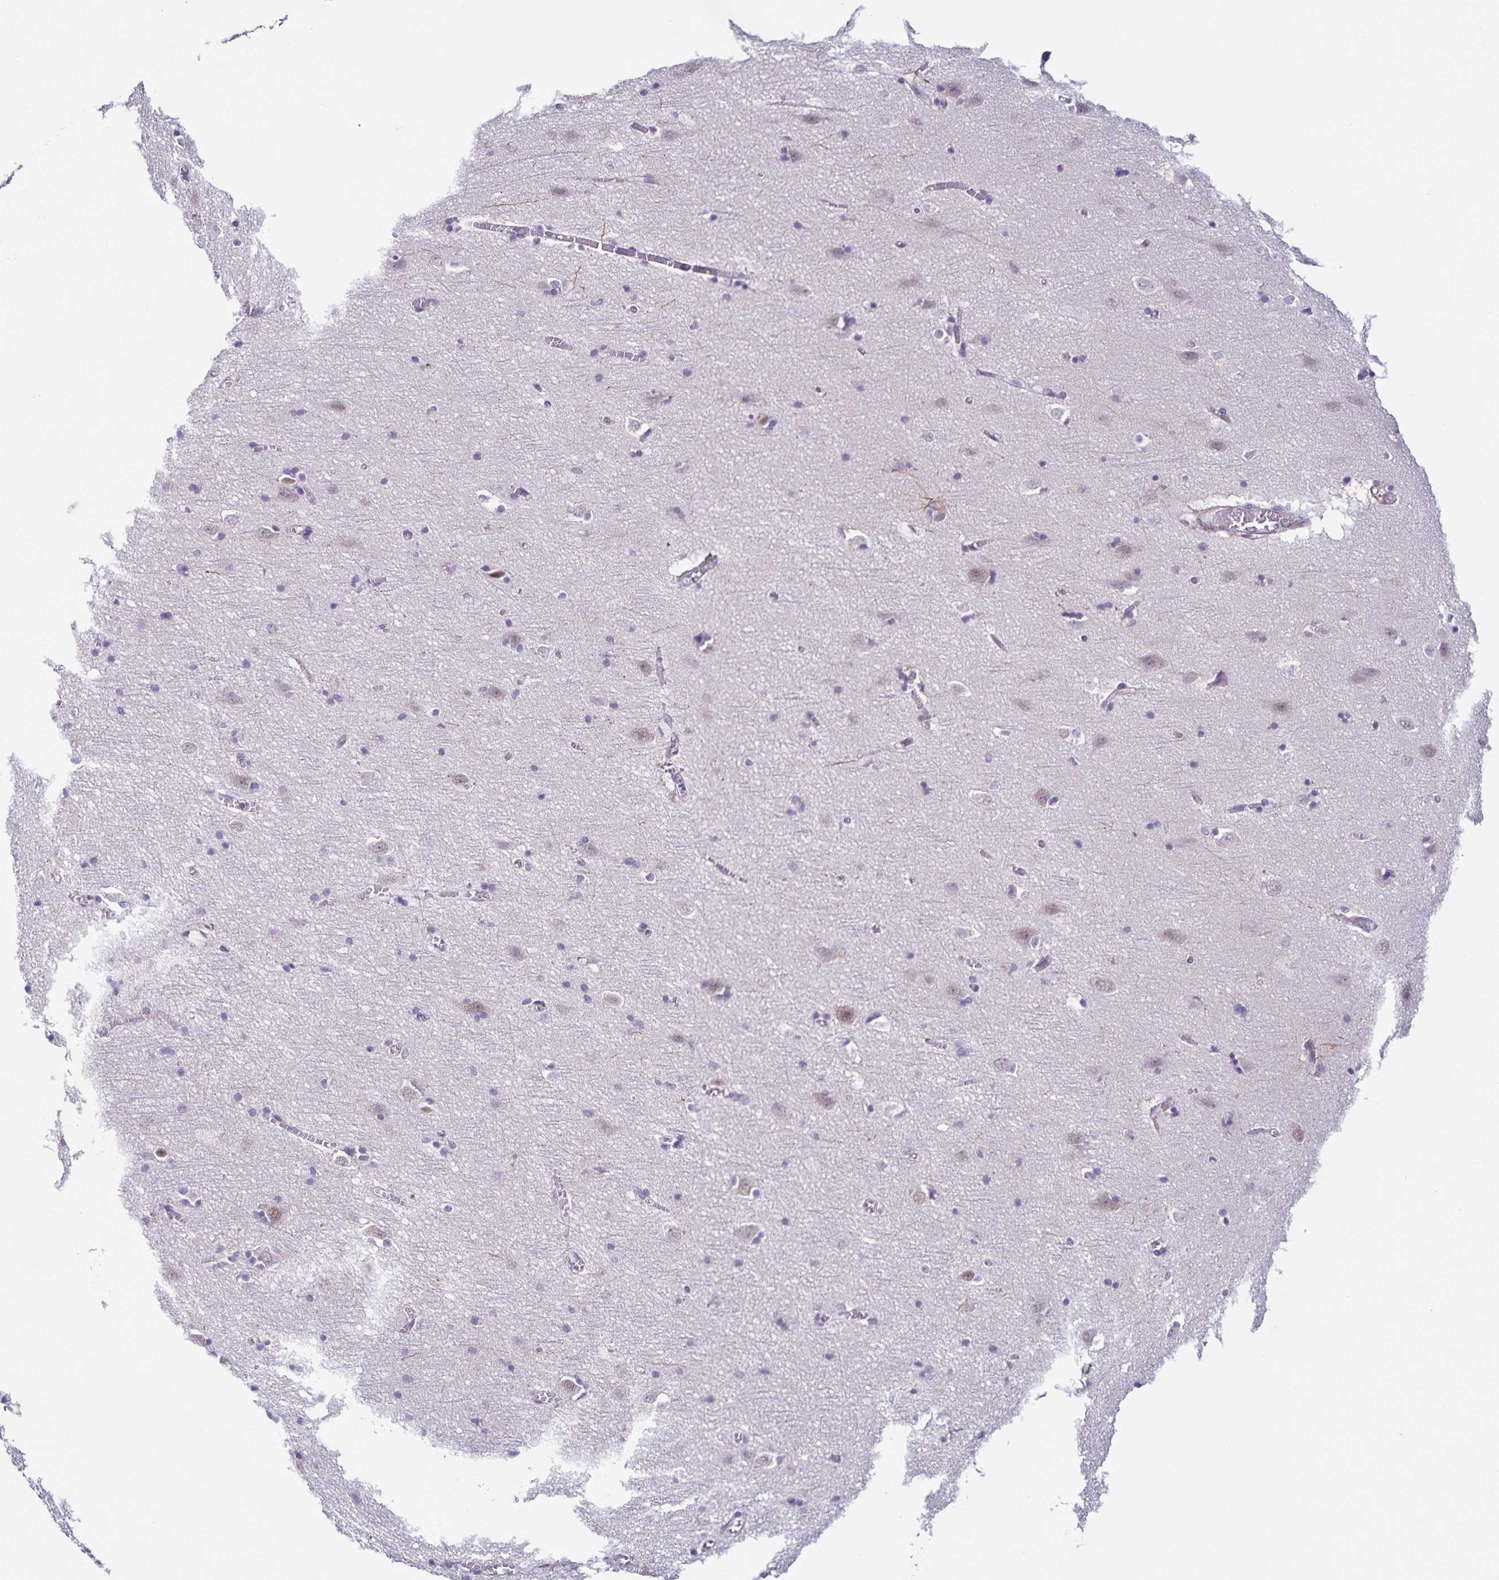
{"staining": {"intensity": "moderate", "quantity": "<25%", "location": "cytoplasmic/membranous"}, "tissue": "cerebral cortex", "cell_type": "Endothelial cells", "image_type": "normal", "snomed": [{"axis": "morphology", "description": "Normal tissue, NOS"}, {"axis": "topography", "description": "Cerebral cortex"}], "caption": "Endothelial cells demonstrate low levels of moderate cytoplasmic/membranous expression in about <25% of cells in normal cerebral cortex.", "gene": "STPG4", "patient": {"sex": "male", "age": 70}}